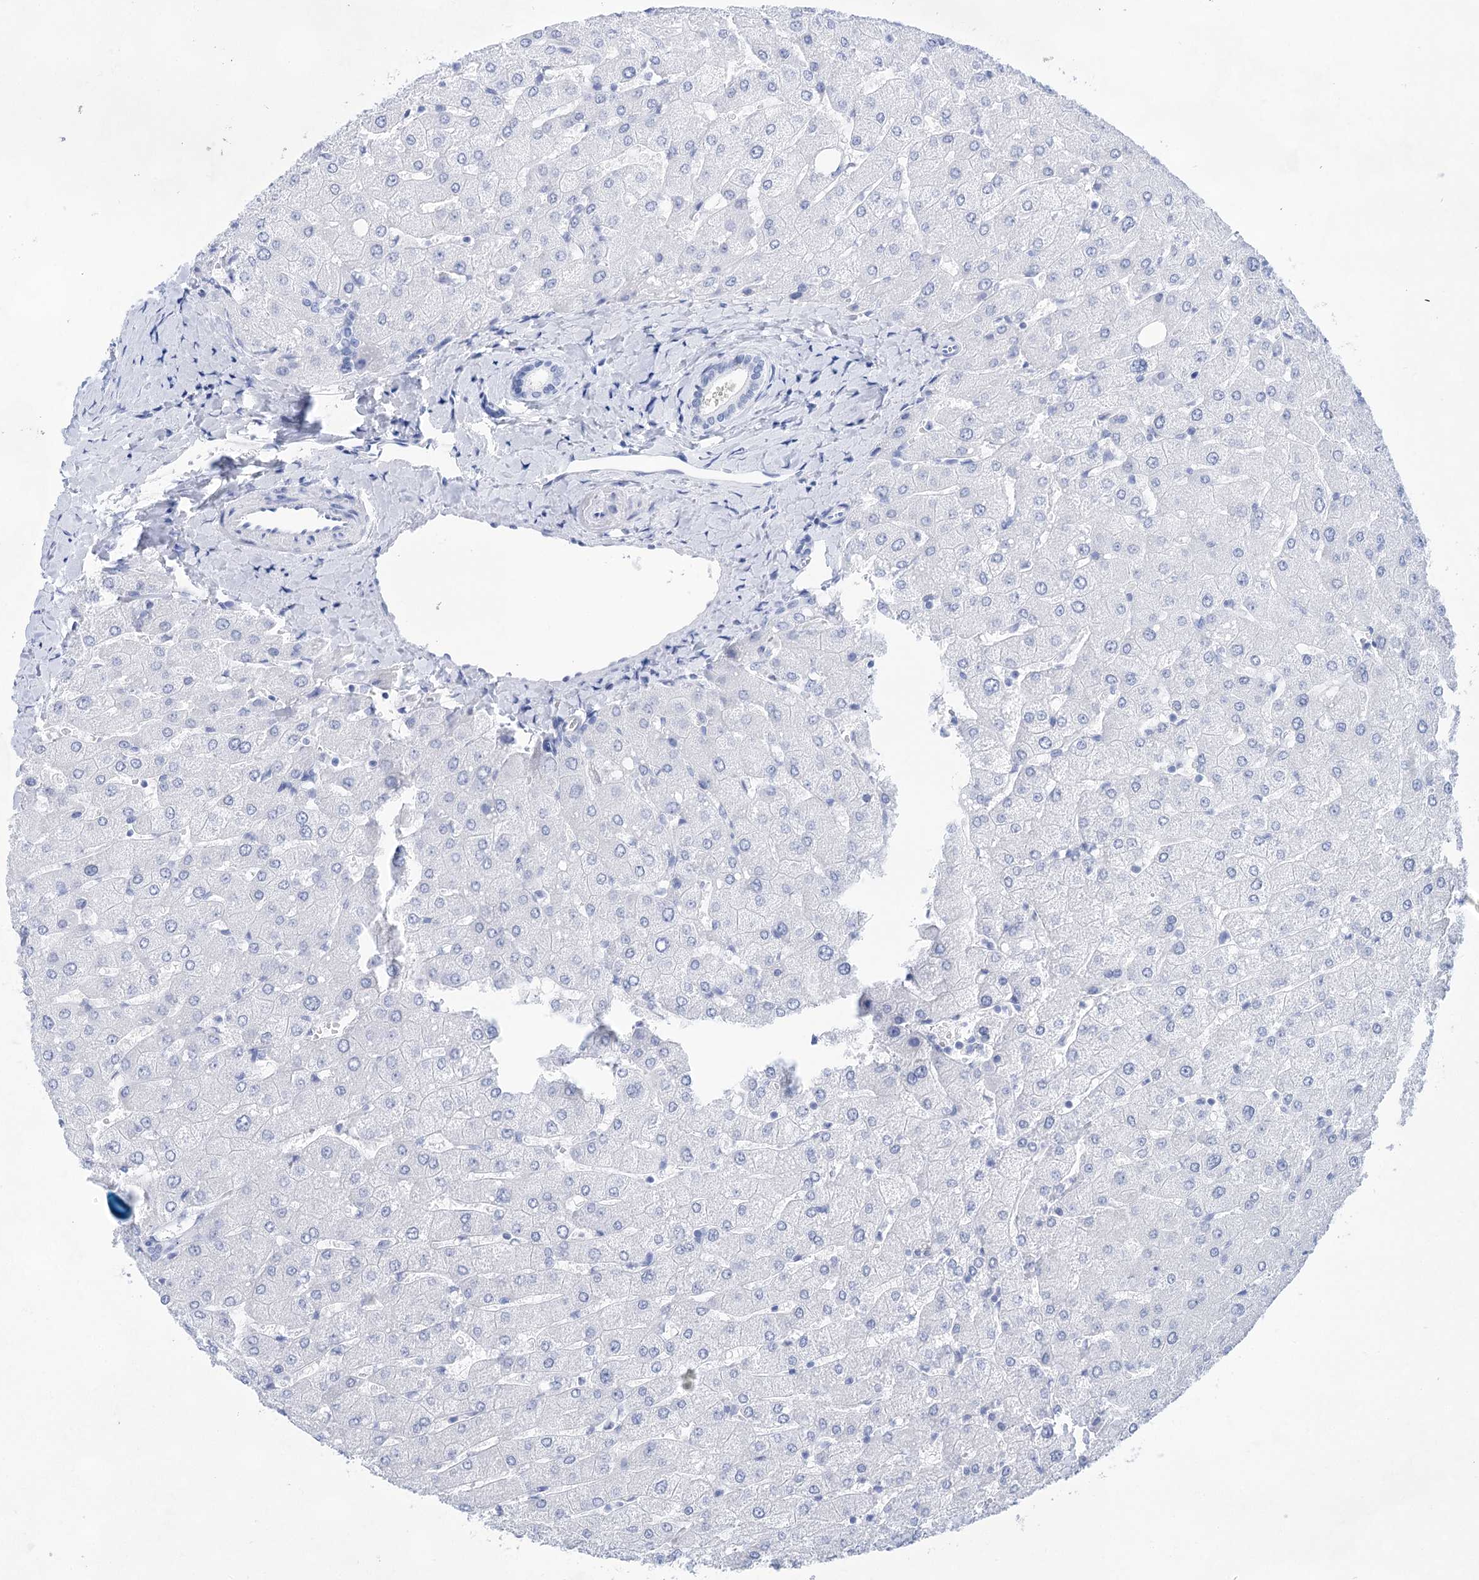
{"staining": {"intensity": "negative", "quantity": "none", "location": "none"}, "tissue": "liver", "cell_type": "Cholangiocytes", "image_type": "normal", "snomed": [{"axis": "morphology", "description": "Normal tissue, NOS"}, {"axis": "topography", "description": "Liver"}], "caption": "The immunohistochemistry (IHC) micrograph has no significant staining in cholangiocytes of liver.", "gene": "LALBA", "patient": {"sex": "male", "age": 55}}